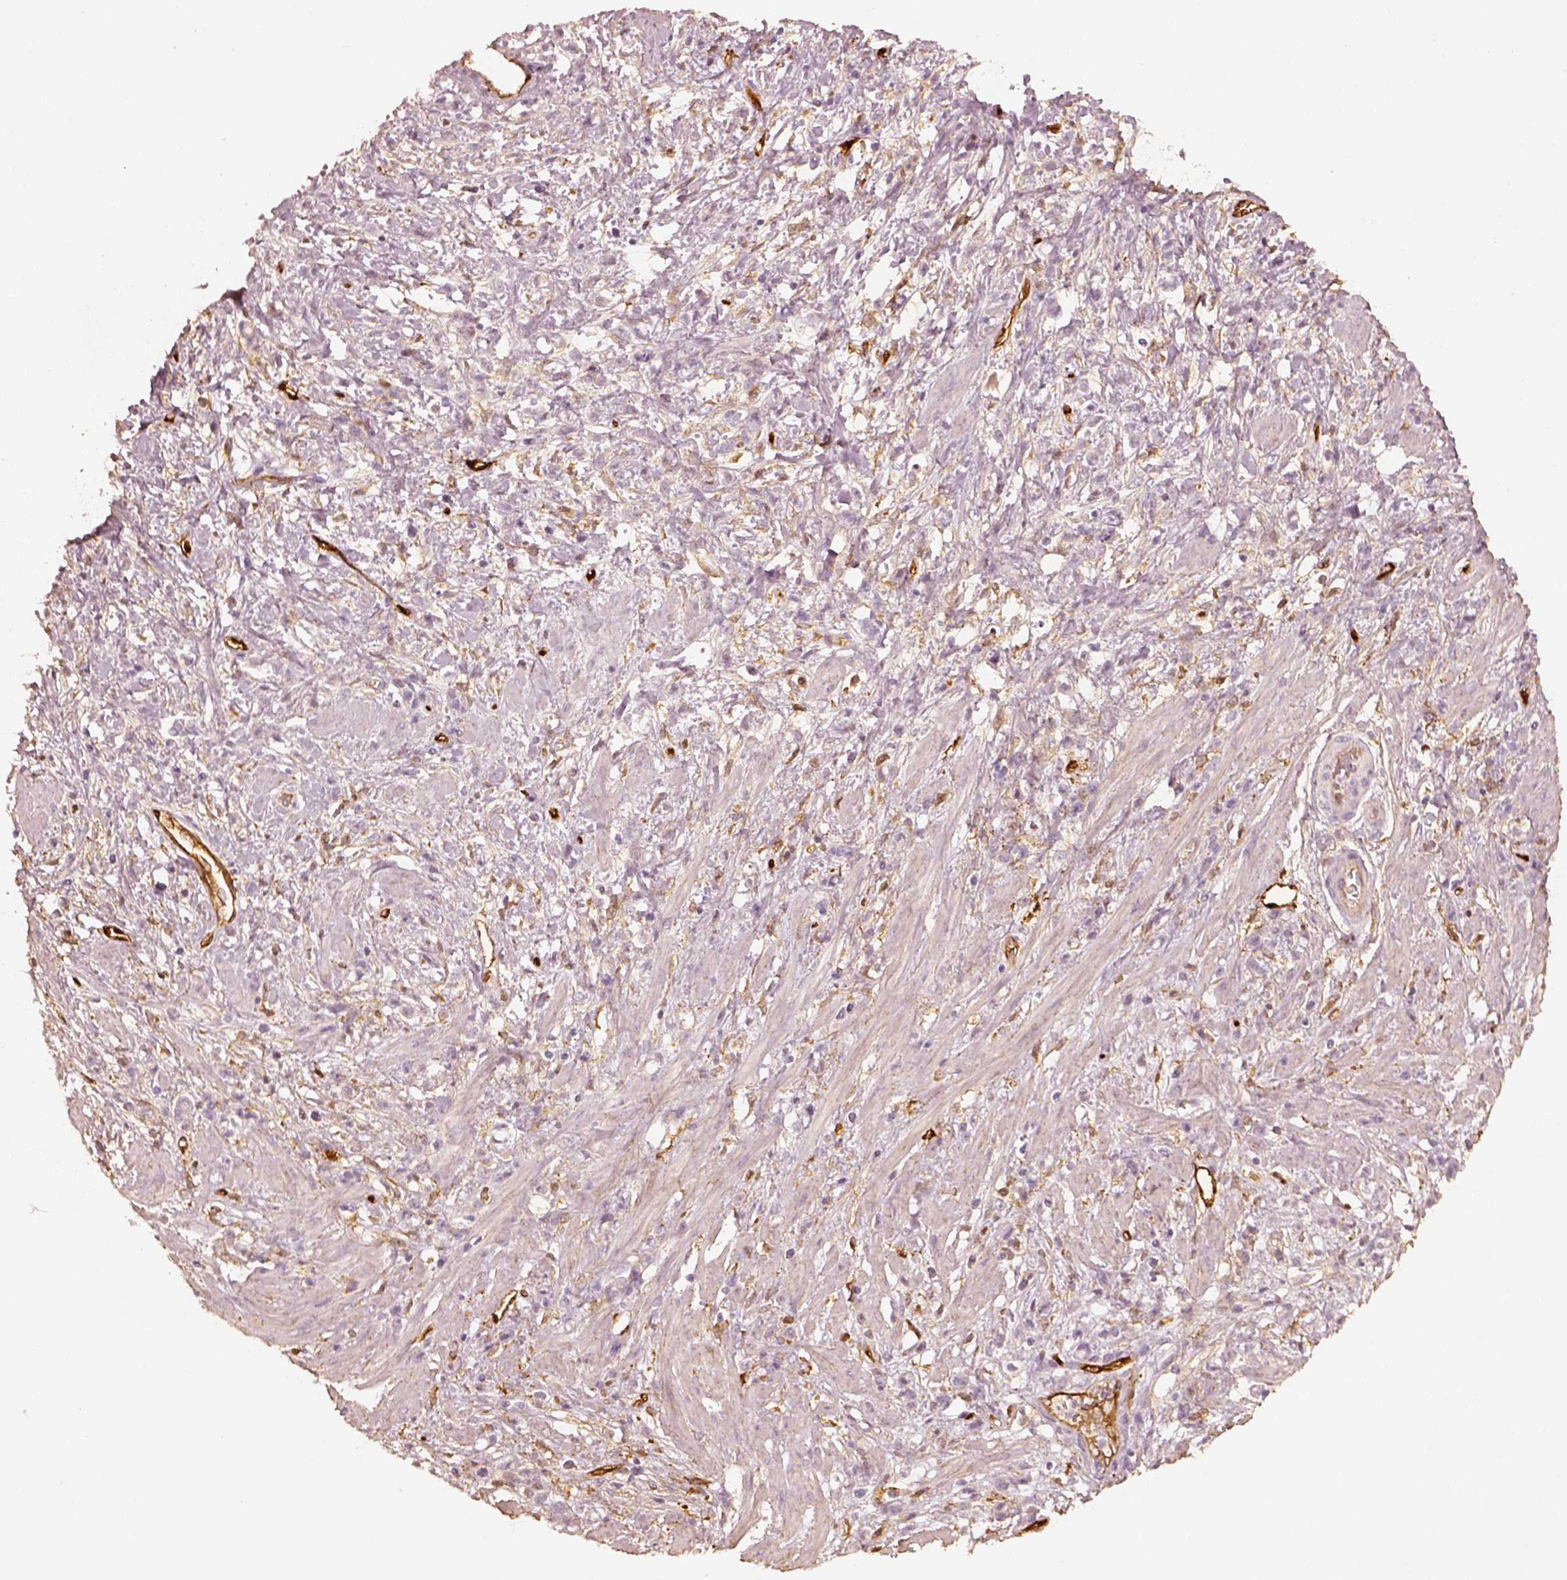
{"staining": {"intensity": "negative", "quantity": "none", "location": "none"}, "tissue": "stomach cancer", "cell_type": "Tumor cells", "image_type": "cancer", "snomed": [{"axis": "morphology", "description": "Adenocarcinoma, NOS"}, {"axis": "topography", "description": "Stomach"}], "caption": "The image demonstrates no staining of tumor cells in stomach cancer (adenocarcinoma).", "gene": "FSCN1", "patient": {"sex": "female", "age": 60}}